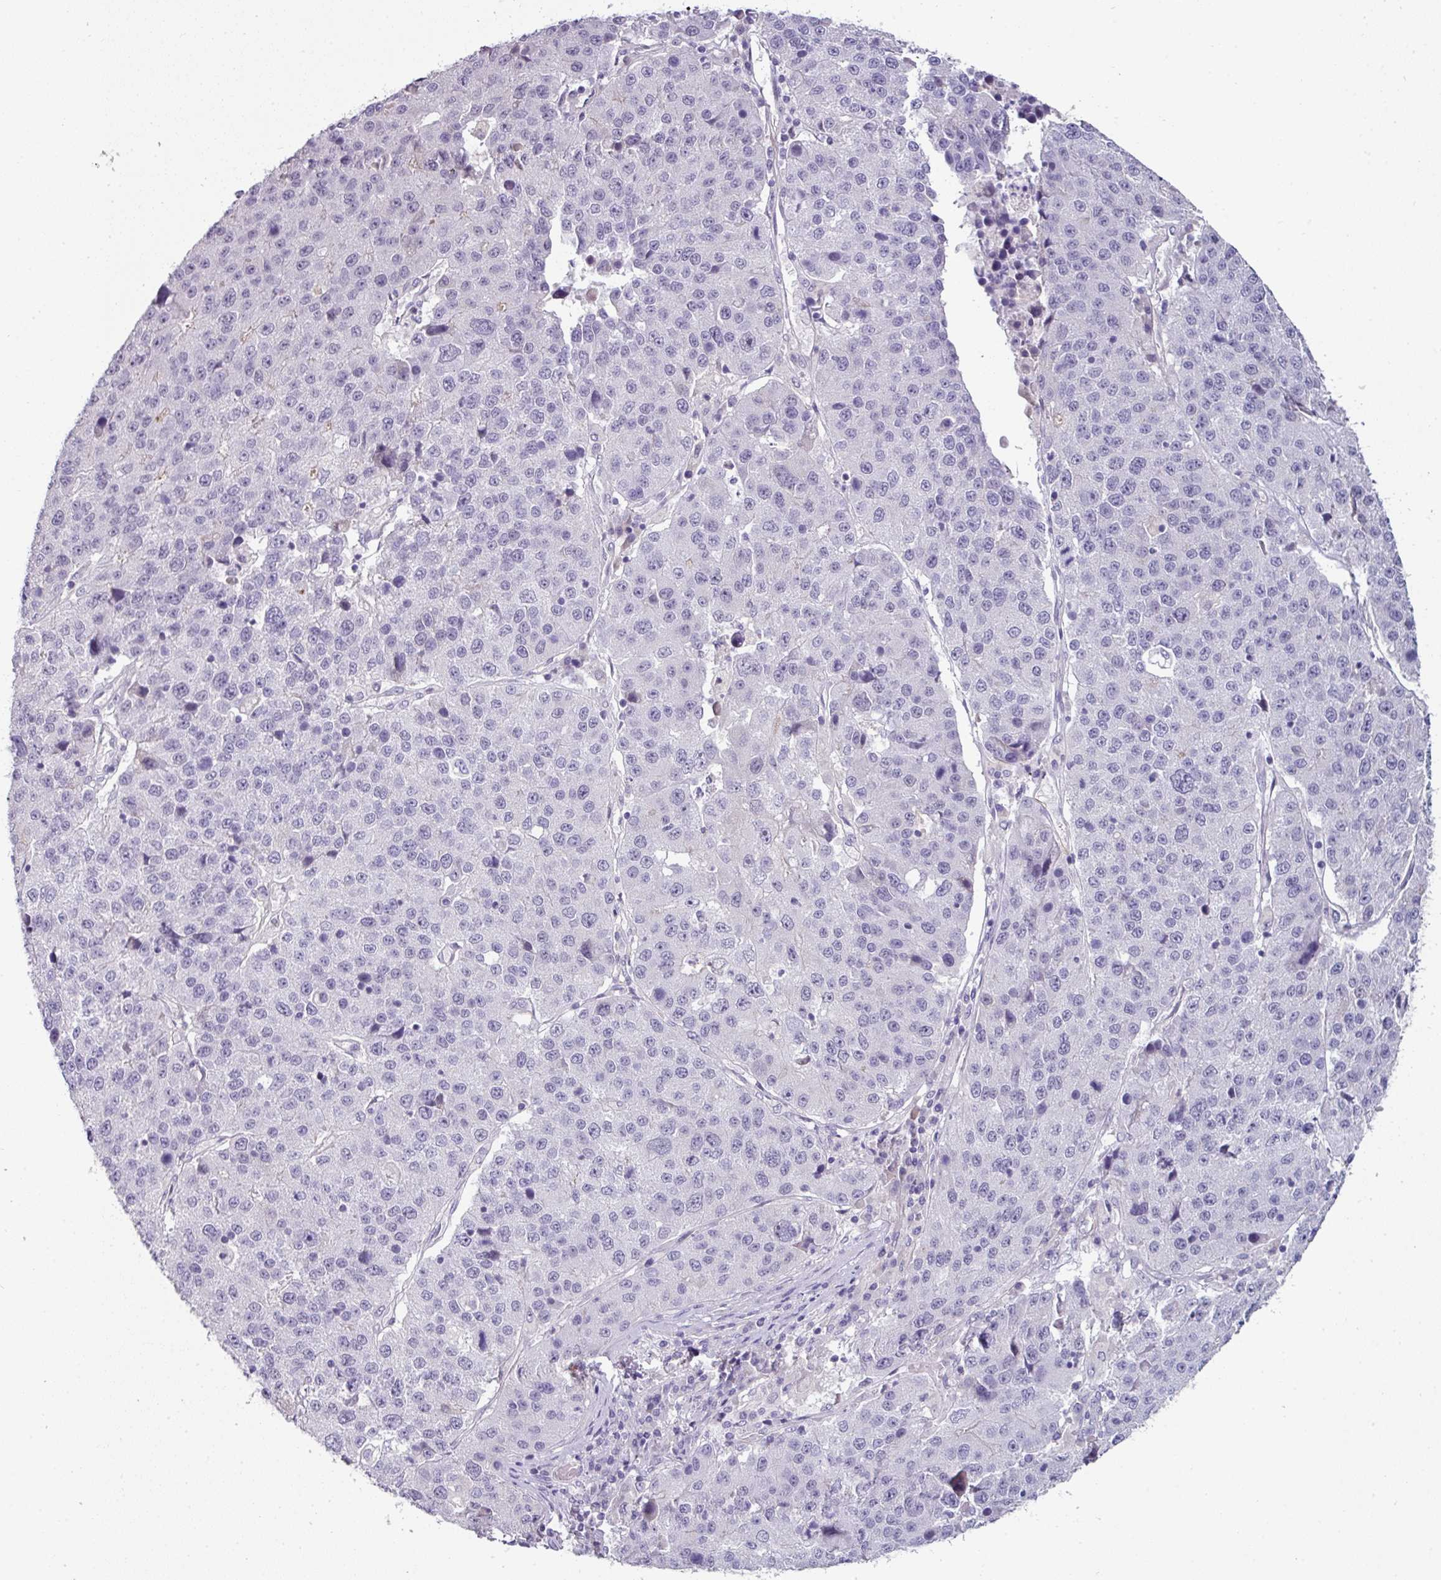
{"staining": {"intensity": "negative", "quantity": "none", "location": "none"}, "tissue": "stomach cancer", "cell_type": "Tumor cells", "image_type": "cancer", "snomed": [{"axis": "morphology", "description": "Adenocarcinoma, NOS"}, {"axis": "topography", "description": "Stomach"}], "caption": "There is no significant staining in tumor cells of stomach cancer (adenocarcinoma).", "gene": "EYA3", "patient": {"sex": "male", "age": 71}}